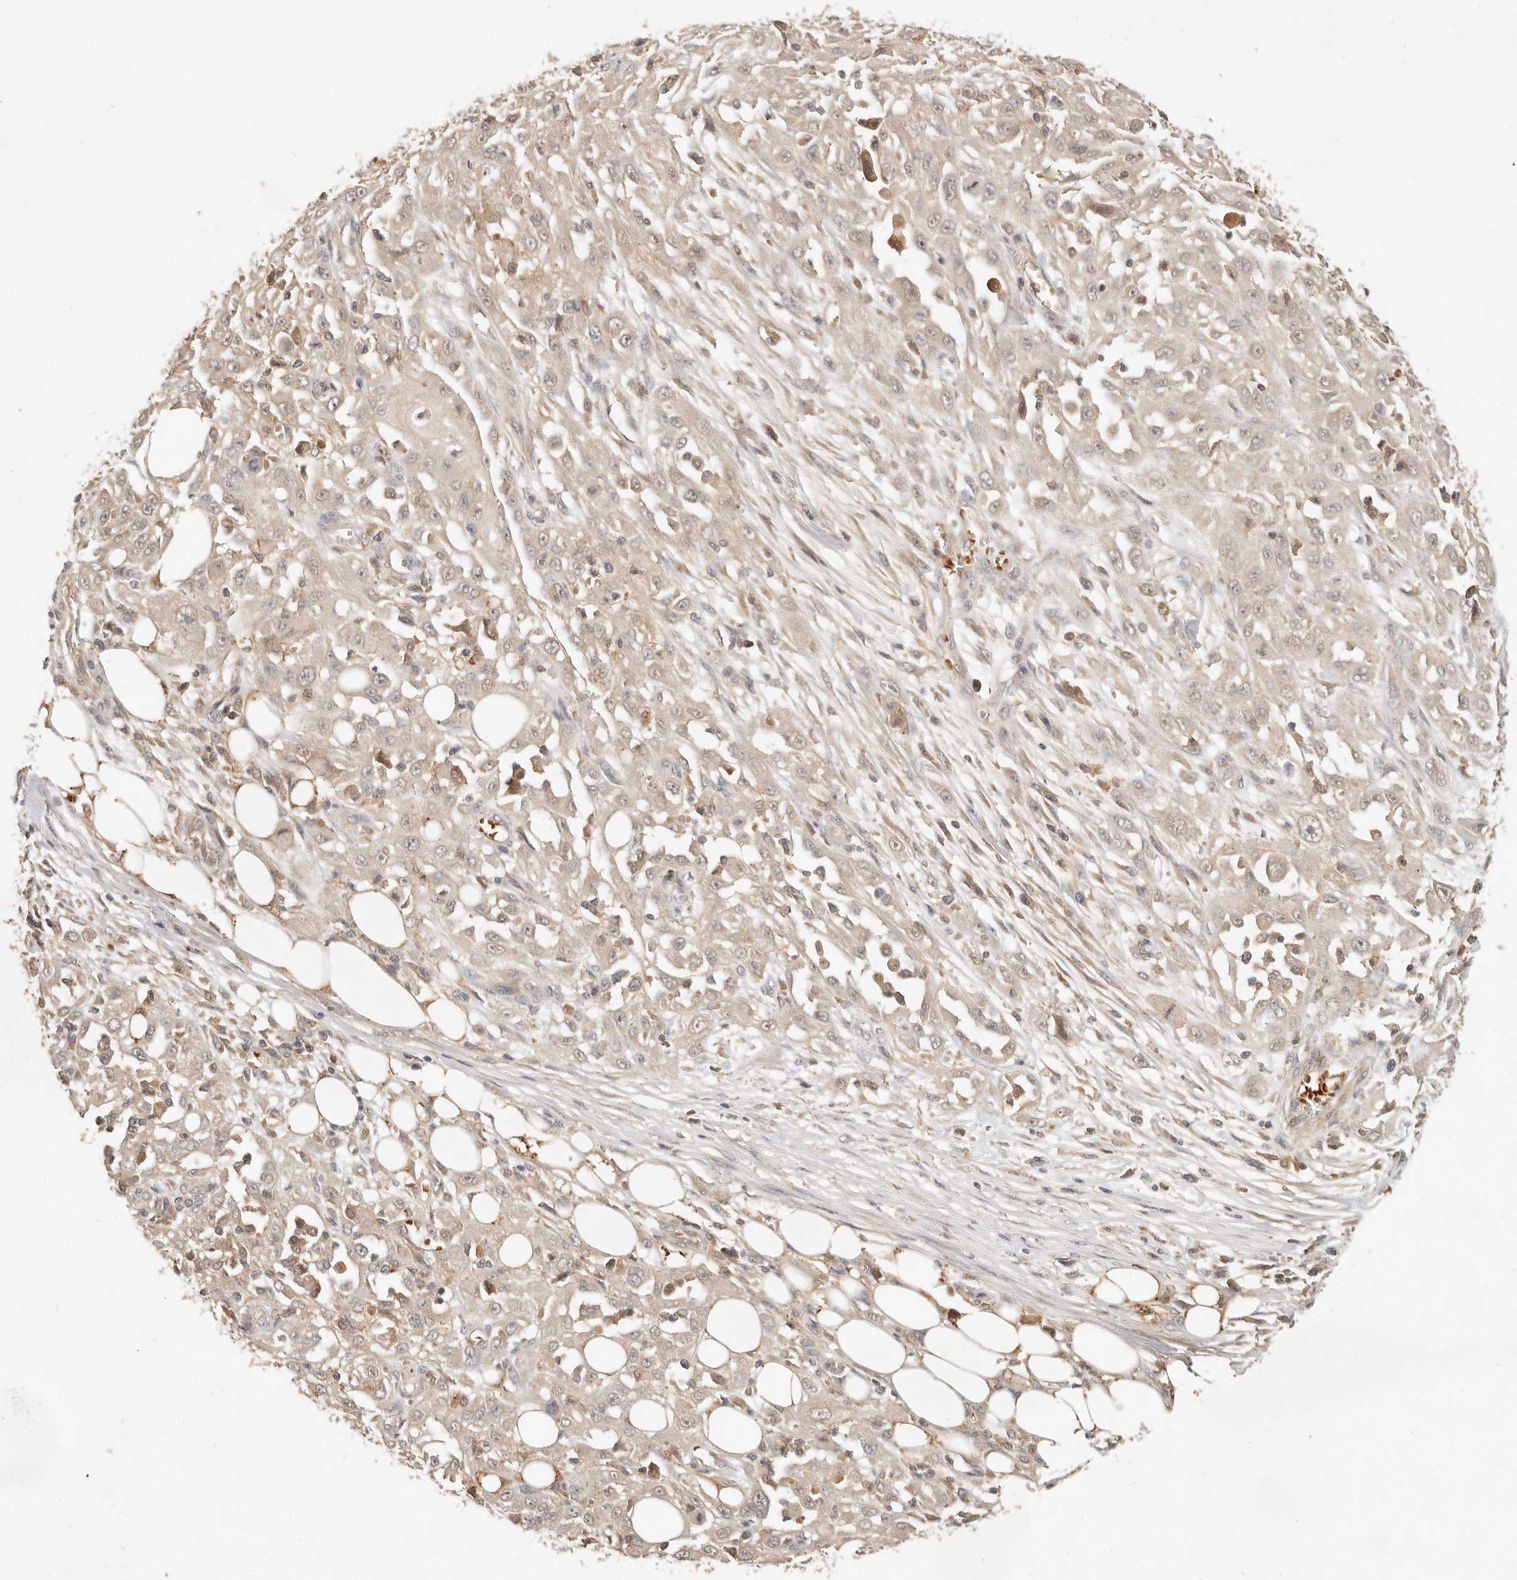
{"staining": {"intensity": "weak", "quantity": "25%-75%", "location": "cytoplasmic/membranous"}, "tissue": "skin cancer", "cell_type": "Tumor cells", "image_type": "cancer", "snomed": [{"axis": "morphology", "description": "Squamous cell carcinoma, NOS"}, {"axis": "morphology", "description": "Squamous cell carcinoma, metastatic, NOS"}, {"axis": "topography", "description": "Skin"}, {"axis": "topography", "description": "Lymph node"}], "caption": "Skin cancer stained for a protein demonstrates weak cytoplasmic/membranous positivity in tumor cells. Immunohistochemistry (ihc) stains the protein of interest in brown and the nuclei are stained blue.", "gene": "FREM2", "patient": {"sex": "male", "age": 75}}